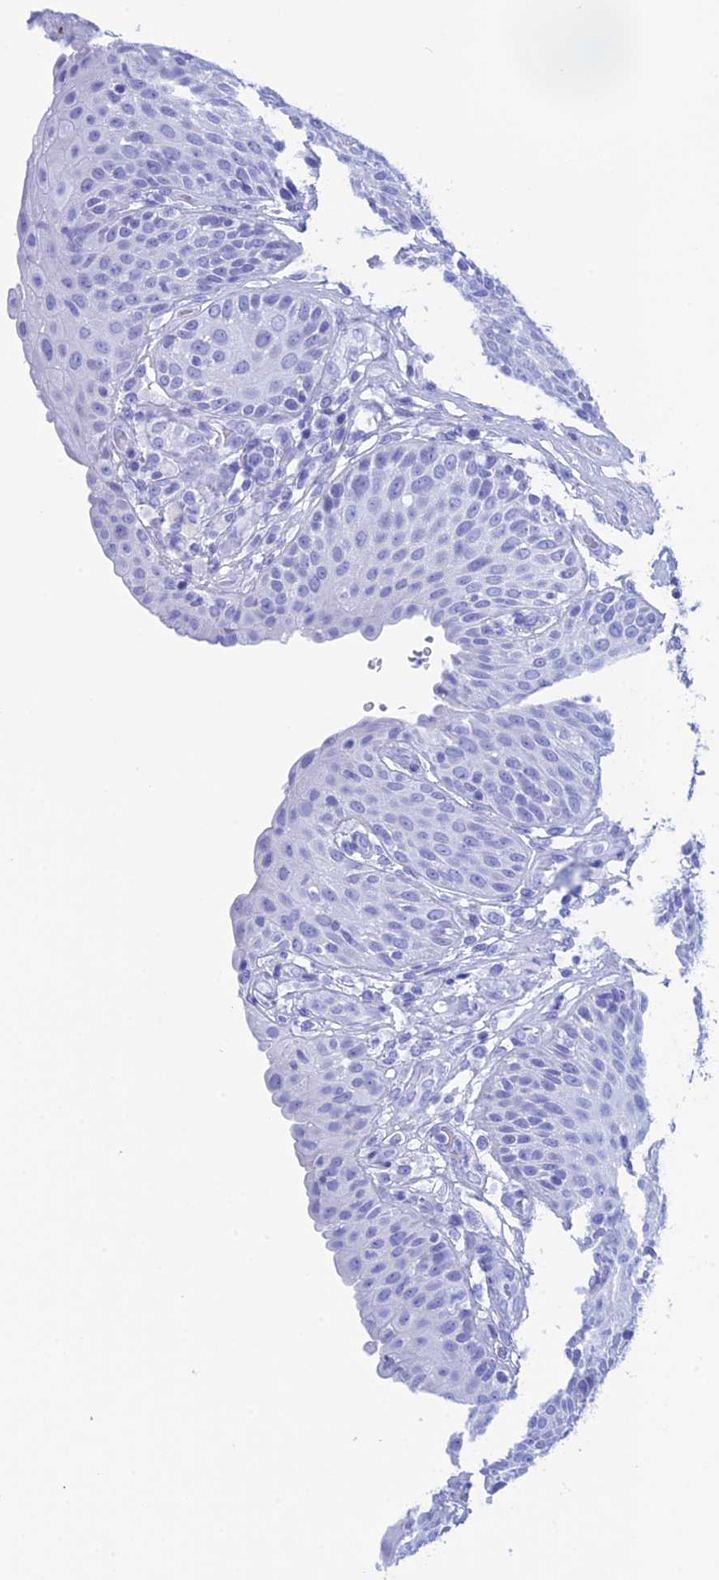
{"staining": {"intensity": "negative", "quantity": "none", "location": "none"}, "tissue": "urinary bladder", "cell_type": "Urothelial cells", "image_type": "normal", "snomed": [{"axis": "morphology", "description": "Normal tissue, NOS"}, {"axis": "topography", "description": "Urinary bladder"}], "caption": "Immunohistochemistry (IHC) image of benign urinary bladder: urinary bladder stained with DAB exhibits no significant protein positivity in urothelial cells.", "gene": "TEX101", "patient": {"sex": "female", "age": 62}}